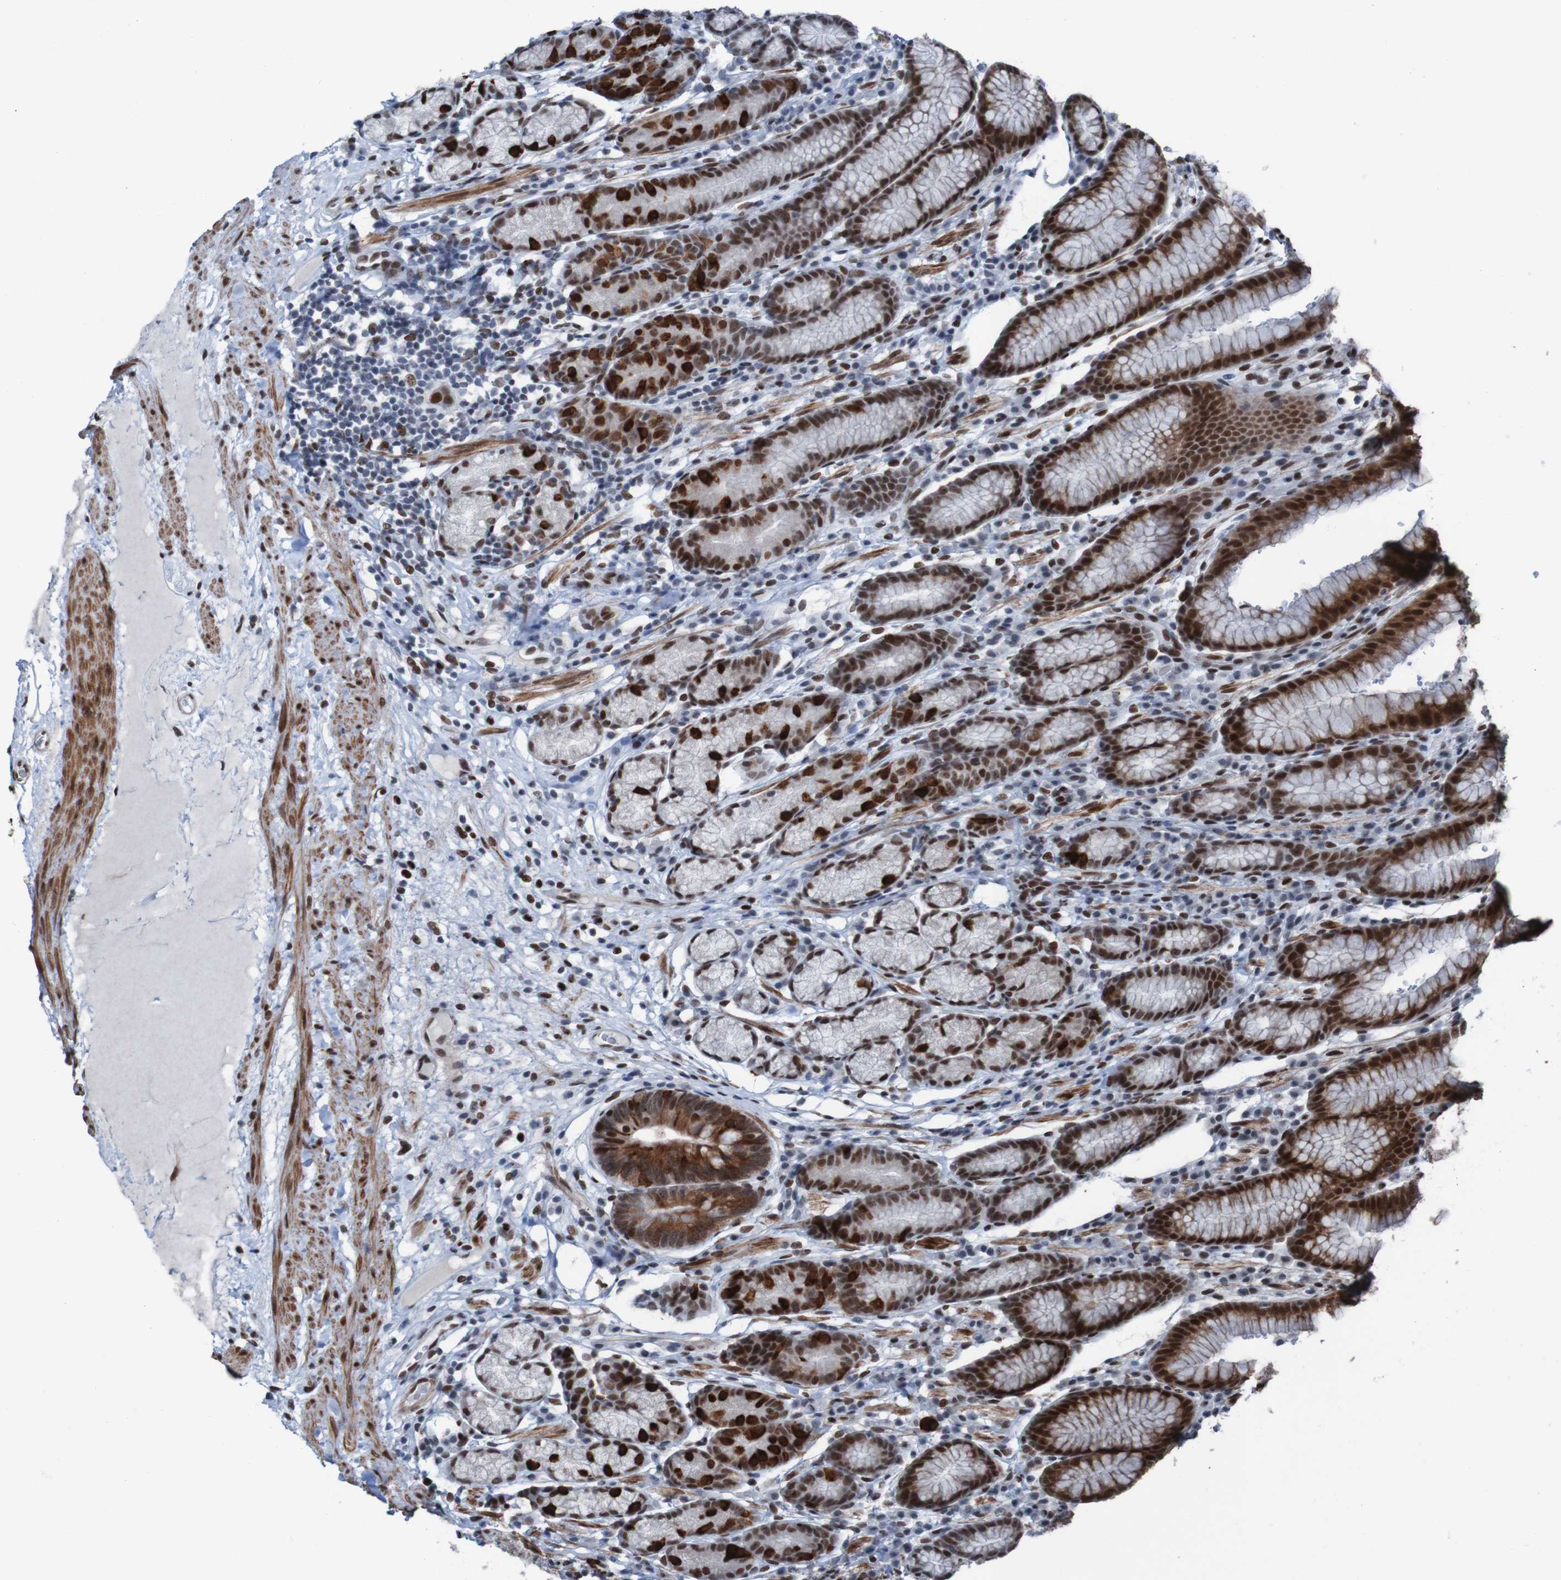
{"staining": {"intensity": "strong", "quantity": ">75%", "location": "cytoplasmic/membranous,nuclear"}, "tissue": "stomach", "cell_type": "Glandular cells", "image_type": "normal", "snomed": [{"axis": "morphology", "description": "Normal tissue, NOS"}, {"axis": "topography", "description": "Stomach, lower"}], "caption": "A histopathology image of stomach stained for a protein displays strong cytoplasmic/membranous,nuclear brown staining in glandular cells.", "gene": "PHF2", "patient": {"sex": "male", "age": 52}}